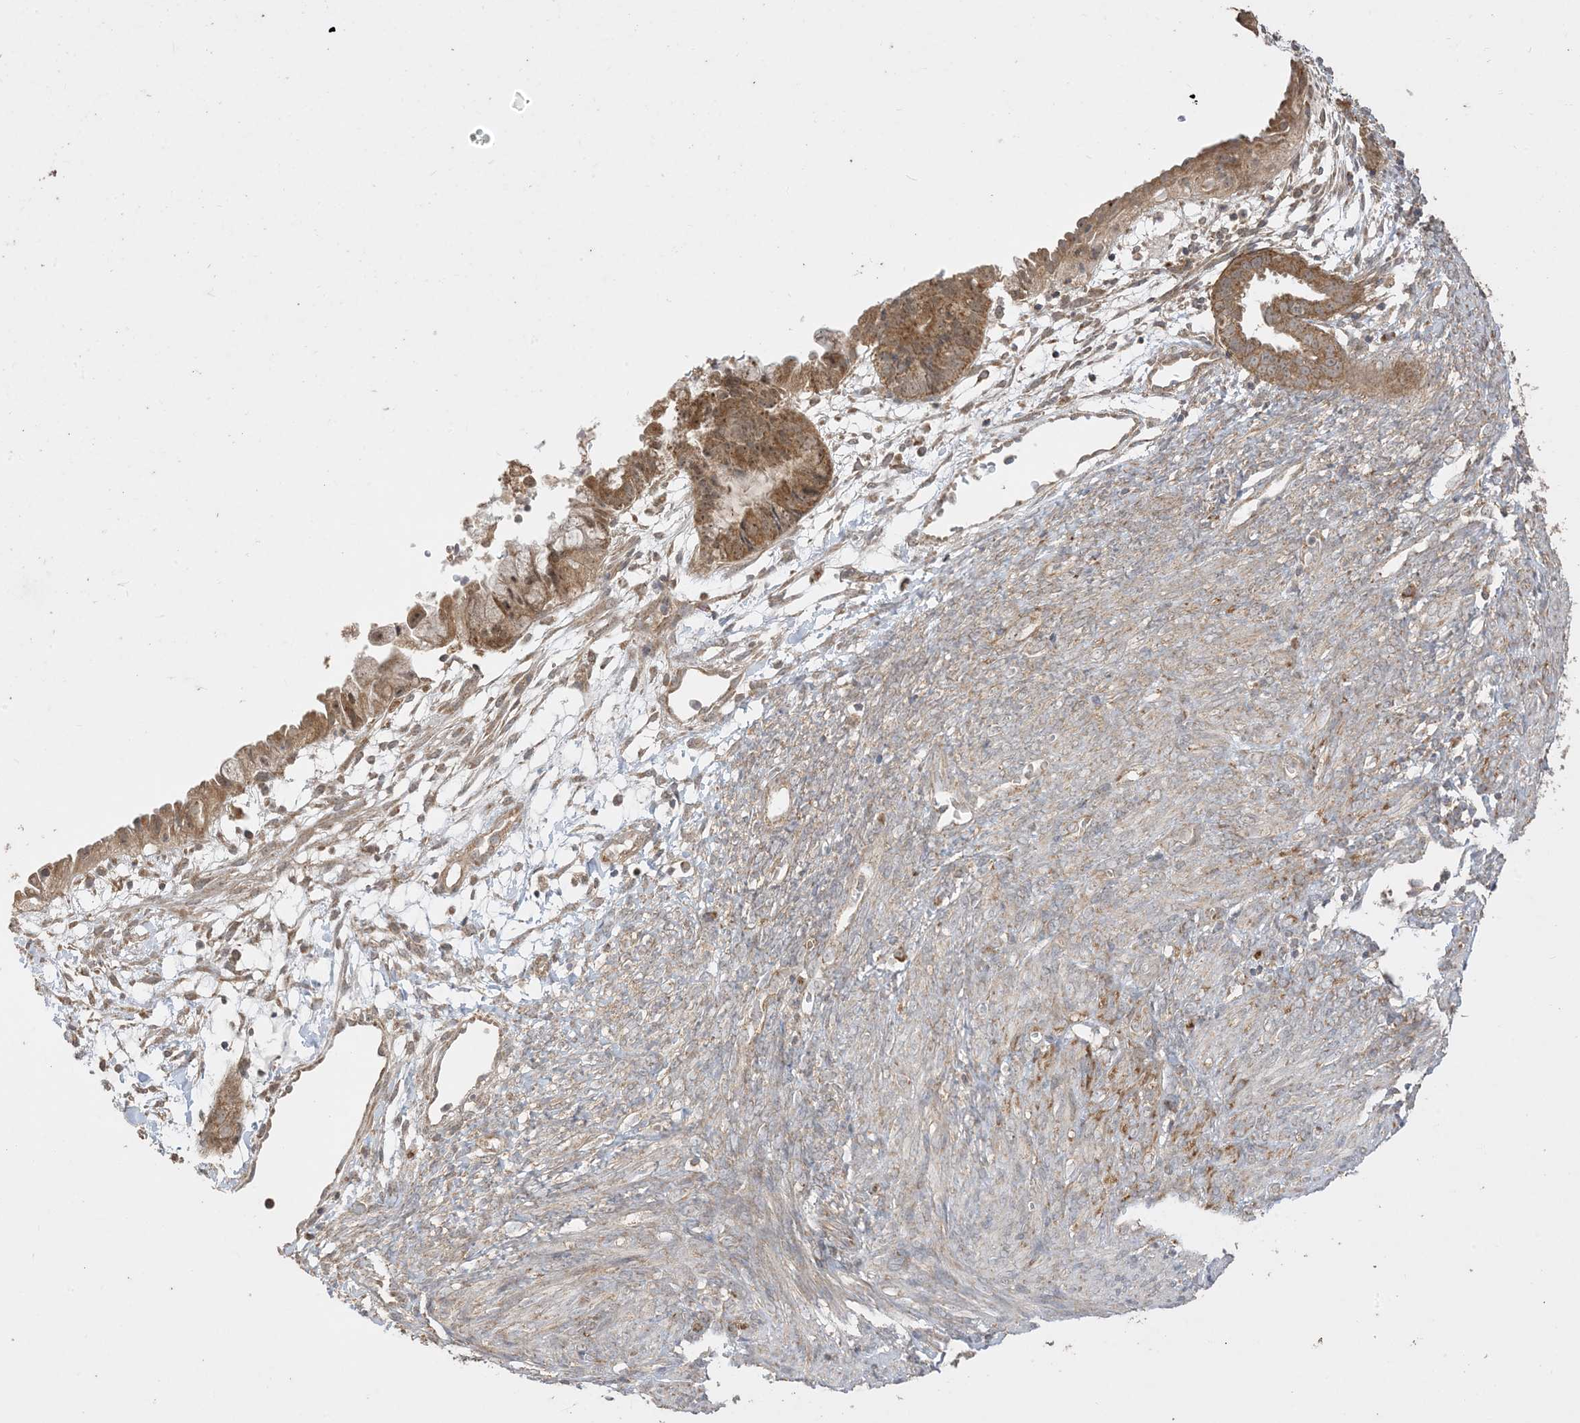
{"staining": {"intensity": "strong", "quantity": ">75%", "location": "cytoplasmic/membranous"}, "tissue": "cervical cancer", "cell_type": "Tumor cells", "image_type": "cancer", "snomed": [{"axis": "morphology", "description": "Normal tissue, NOS"}, {"axis": "morphology", "description": "Adenocarcinoma, NOS"}, {"axis": "topography", "description": "Cervix"}, {"axis": "topography", "description": "Endometrium"}], "caption": "About >75% of tumor cells in human cervical cancer reveal strong cytoplasmic/membranous protein staining as visualized by brown immunohistochemical staining.", "gene": "SIRT3", "patient": {"sex": "female", "age": 86}}